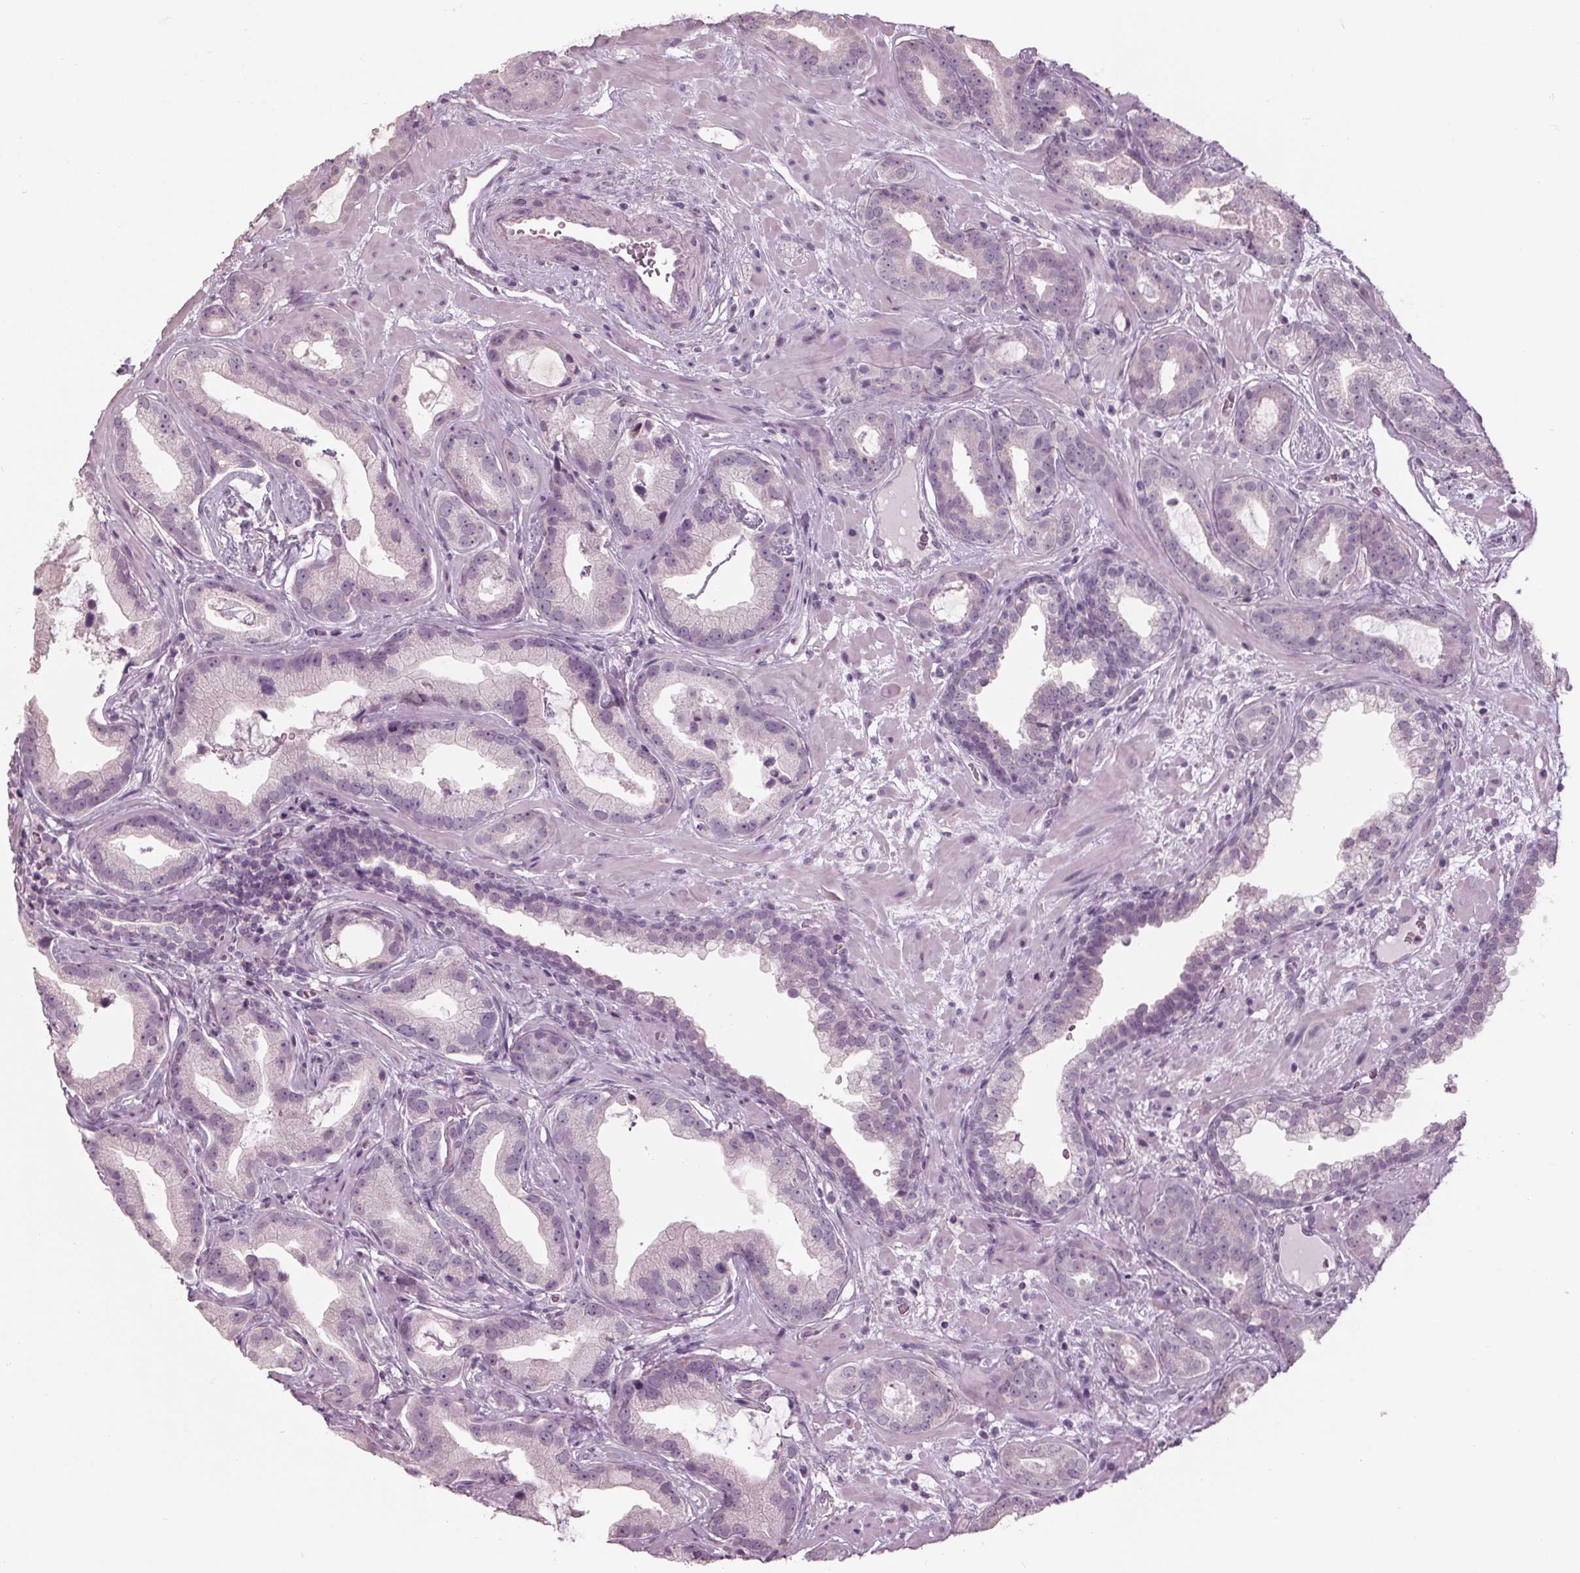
{"staining": {"intensity": "negative", "quantity": "none", "location": "none"}, "tissue": "prostate cancer", "cell_type": "Tumor cells", "image_type": "cancer", "snomed": [{"axis": "morphology", "description": "Adenocarcinoma, Low grade"}, {"axis": "topography", "description": "Prostate"}], "caption": "Adenocarcinoma (low-grade) (prostate) stained for a protein using immunohistochemistry (IHC) demonstrates no expression tumor cells.", "gene": "TNNC2", "patient": {"sex": "male", "age": 62}}